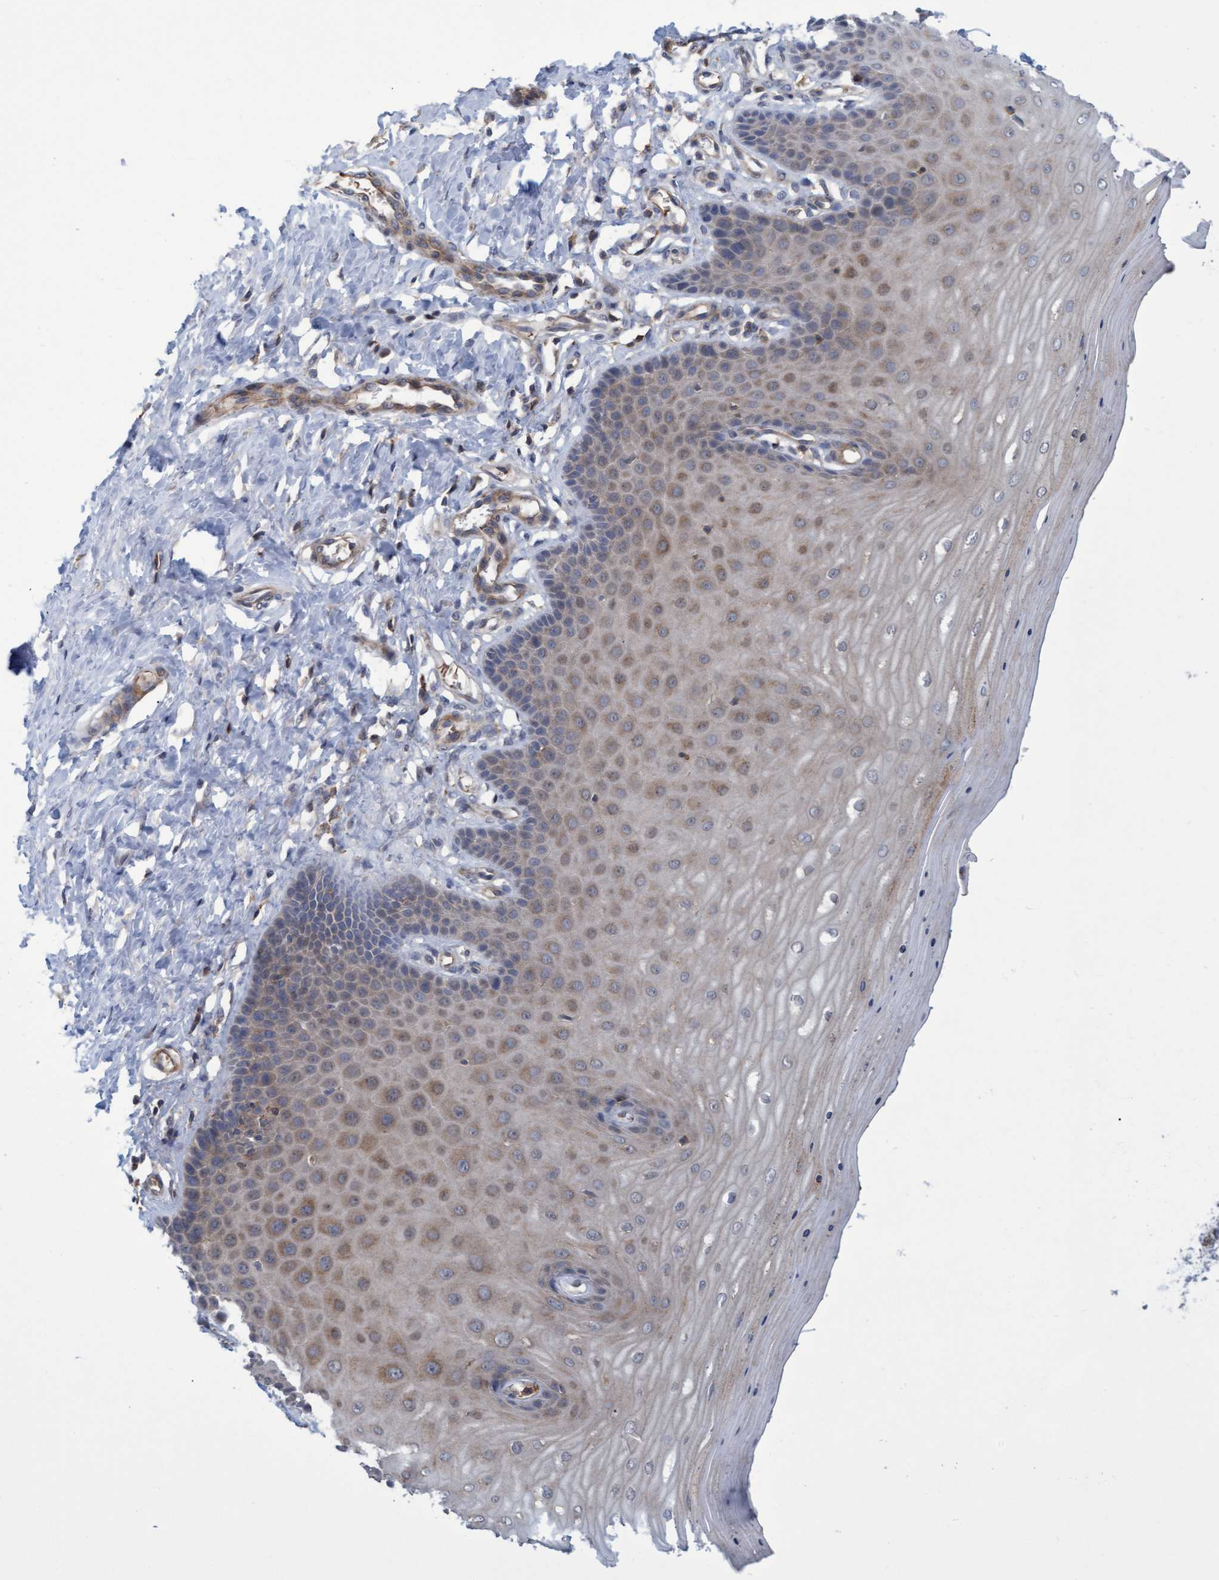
{"staining": {"intensity": "weak", "quantity": ">75%", "location": "cytoplasmic/membranous"}, "tissue": "cervix", "cell_type": "Glandular cells", "image_type": "normal", "snomed": [{"axis": "morphology", "description": "Normal tissue, NOS"}, {"axis": "topography", "description": "Cervix"}], "caption": "Immunohistochemistry (IHC) micrograph of benign cervix: cervix stained using immunohistochemistry (IHC) demonstrates low levels of weak protein expression localized specifically in the cytoplasmic/membranous of glandular cells, appearing as a cytoplasmic/membranous brown color.", "gene": "NAA15", "patient": {"sex": "female", "age": 55}}